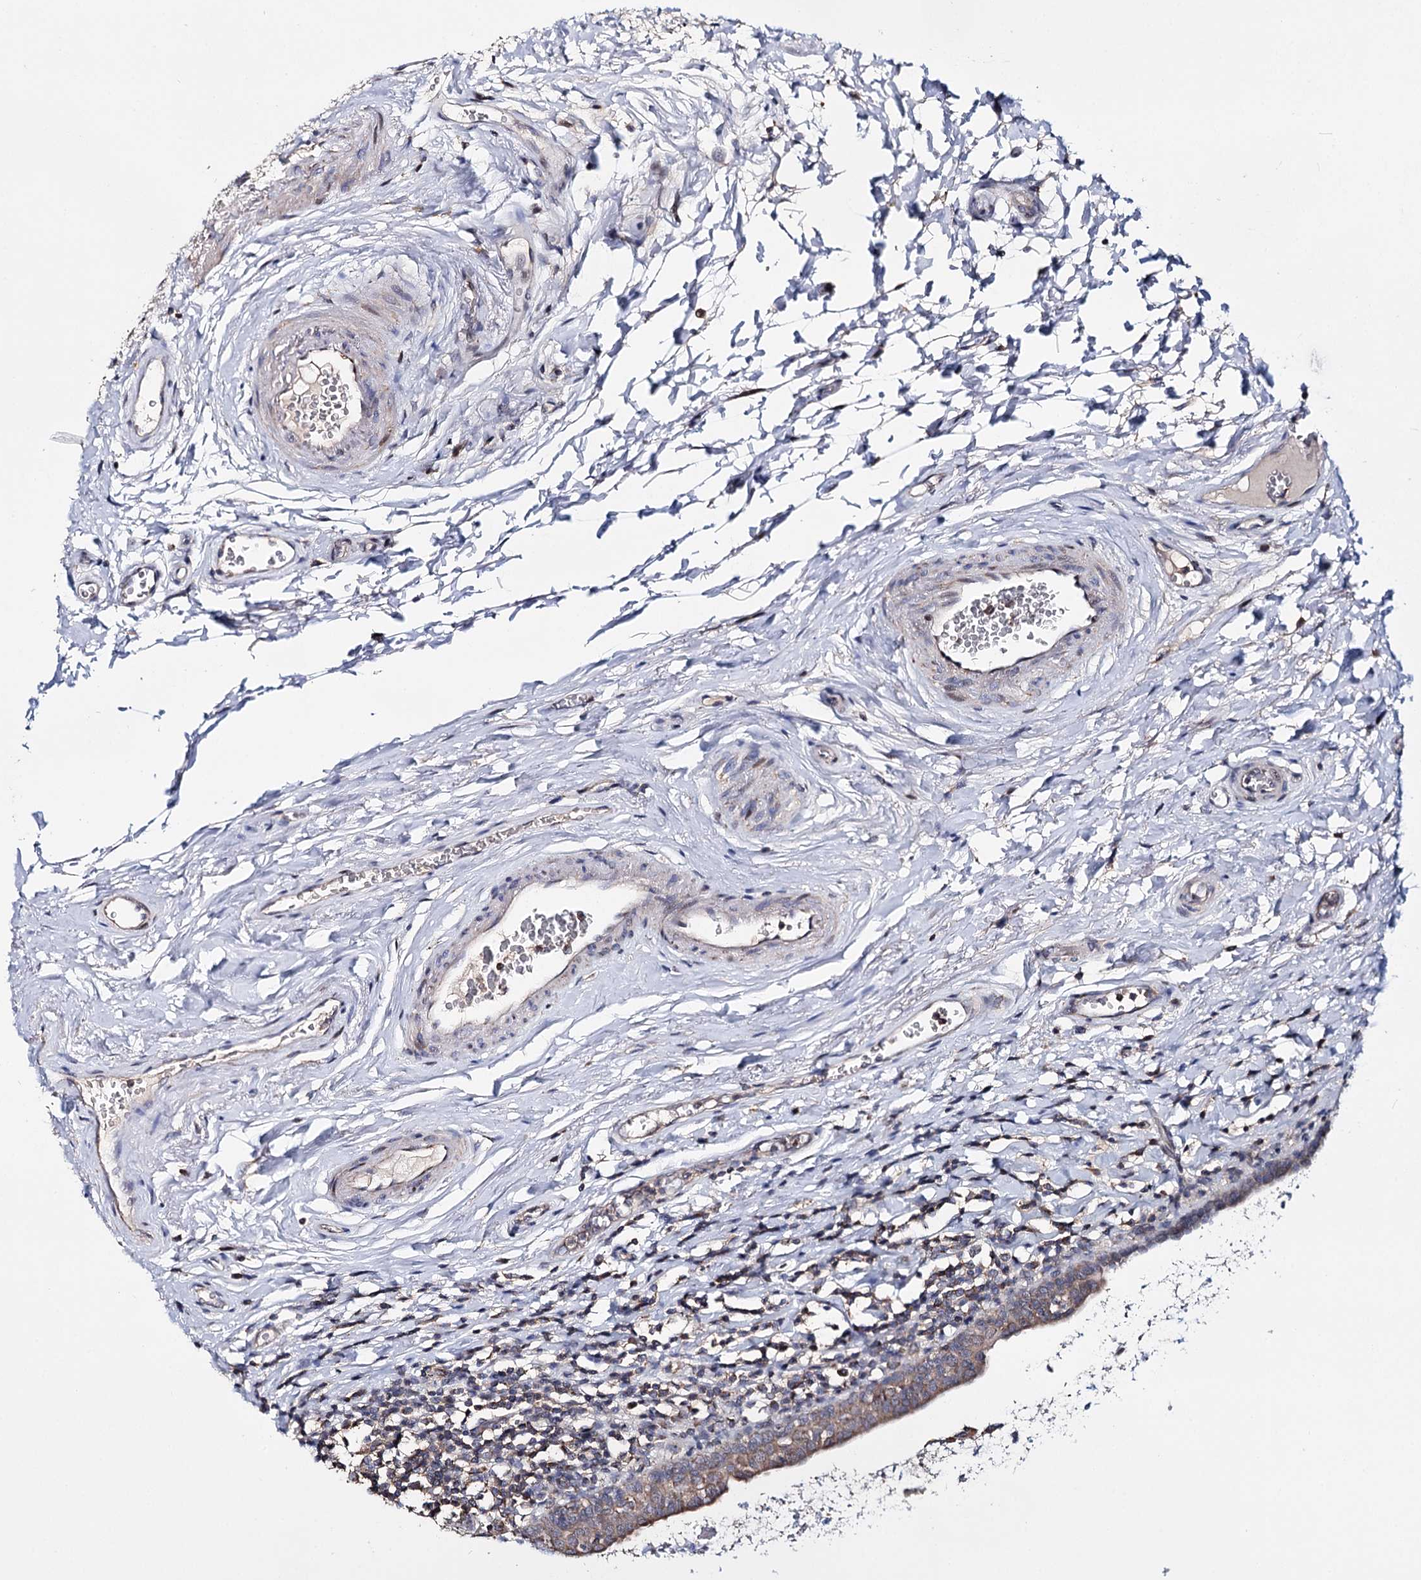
{"staining": {"intensity": "moderate", "quantity": ">75%", "location": "cytoplasmic/membranous"}, "tissue": "urinary bladder", "cell_type": "Urothelial cells", "image_type": "normal", "snomed": [{"axis": "morphology", "description": "Normal tissue, NOS"}, {"axis": "topography", "description": "Urinary bladder"}], "caption": "High-power microscopy captured an IHC micrograph of unremarkable urinary bladder, revealing moderate cytoplasmic/membranous positivity in approximately >75% of urothelial cells. Using DAB (3,3'-diaminobenzidine) (brown) and hematoxylin (blue) stains, captured at high magnification using brightfield microscopy.", "gene": "CFAP46", "patient": {"sex": "male", "age": 83}}